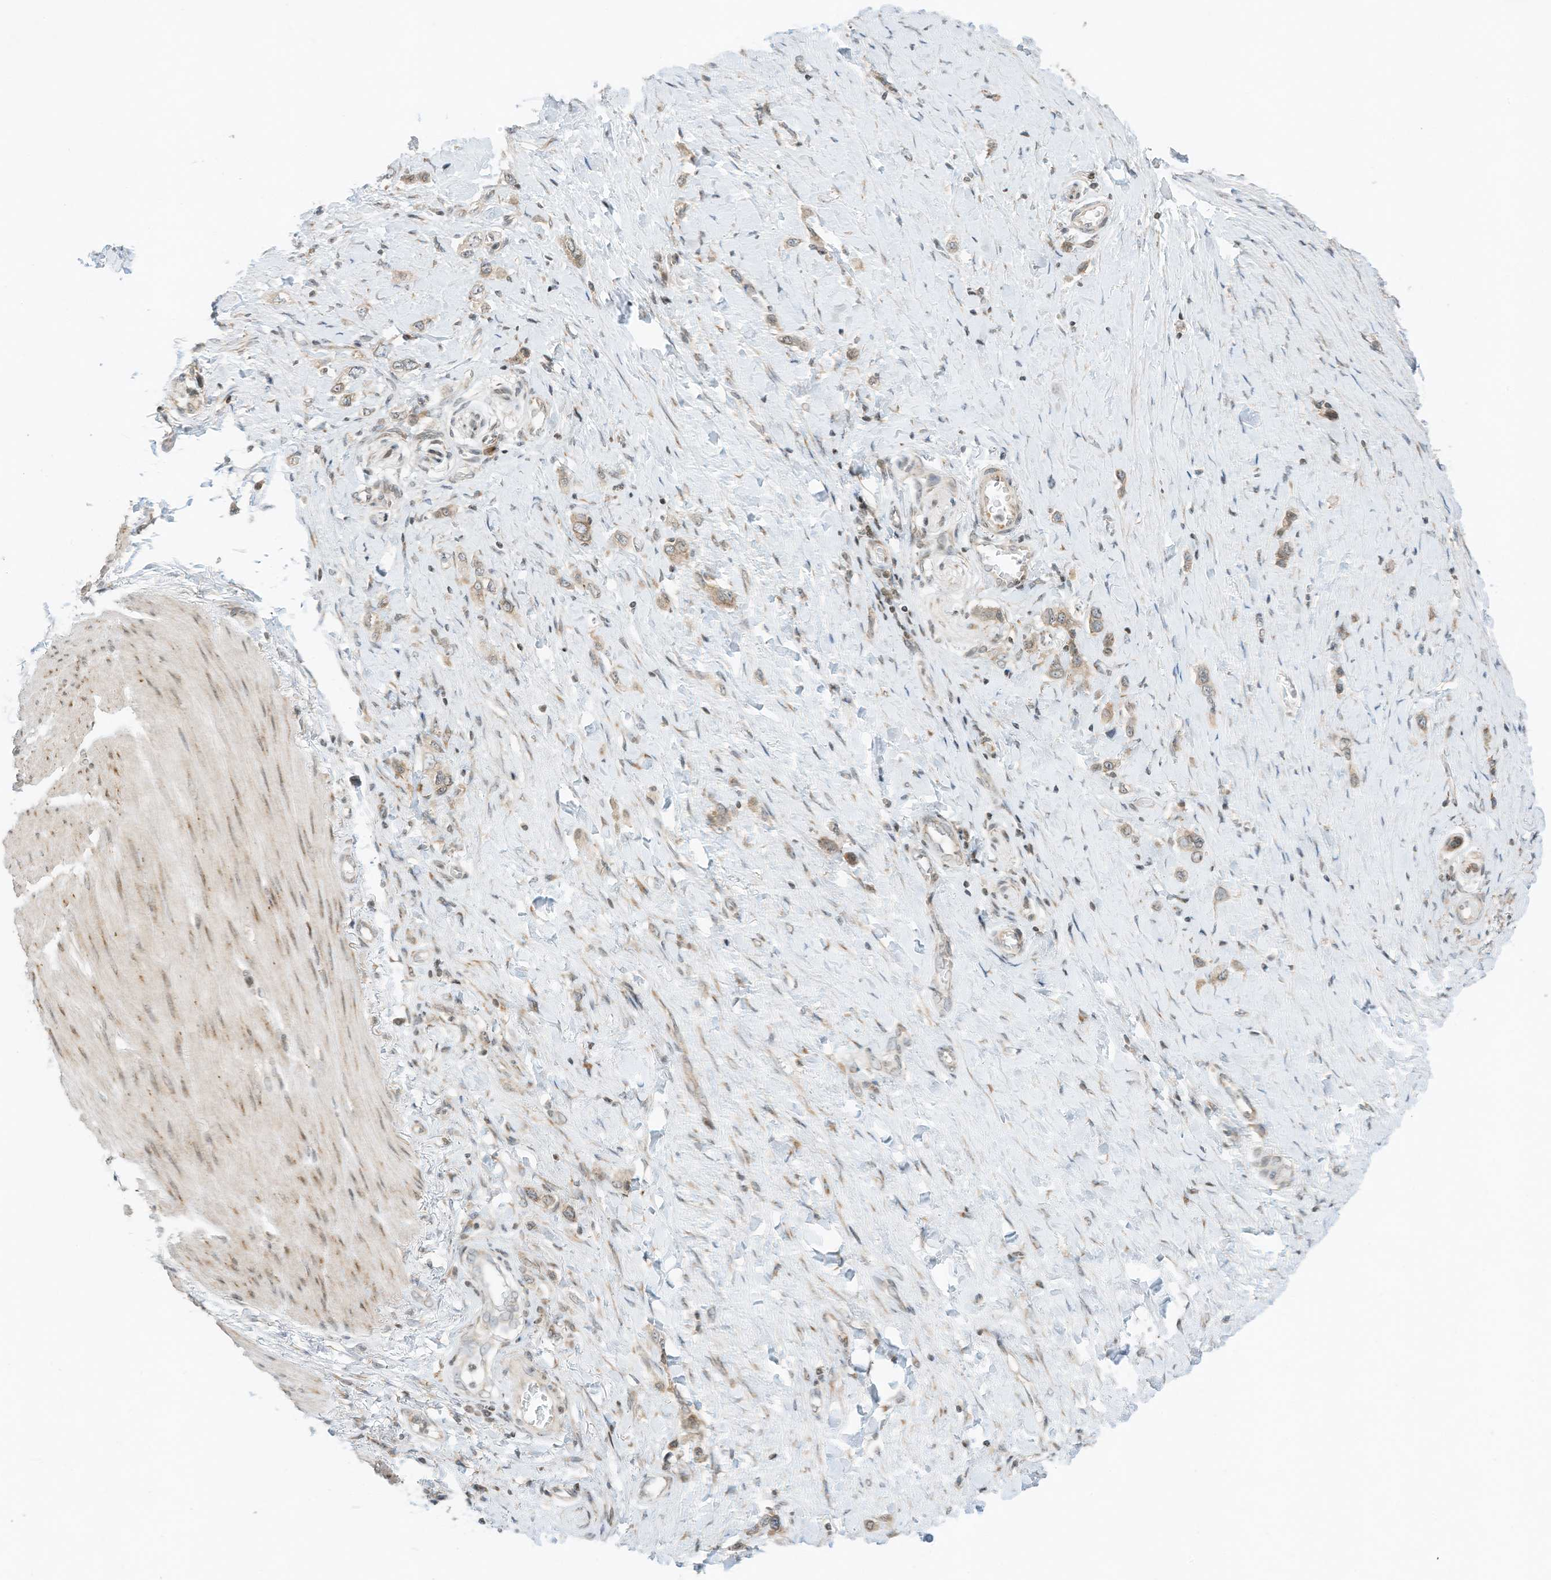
{"staining": {"intensity": "weak", "quantity": ">75%", "location": "cytoplasmic/membranous"}, "tissue": "stomach cancer", "cell_type": "Tumor cells", "image_type": "cancer", "snomed": [{"axis": "morphology", "description": "Adenocarcinoma, NOS"}, {"axis": "topography", "description": "Stomach"}], "caption": "This micrograph demonstrates IHC staining of stomach adenocarcinoma, with low weak cytoplasmic/membranous staining in approximately >75% of tumor cells.", "gene": "EDF1", "patient": {"sex": "female", "age": 65}}